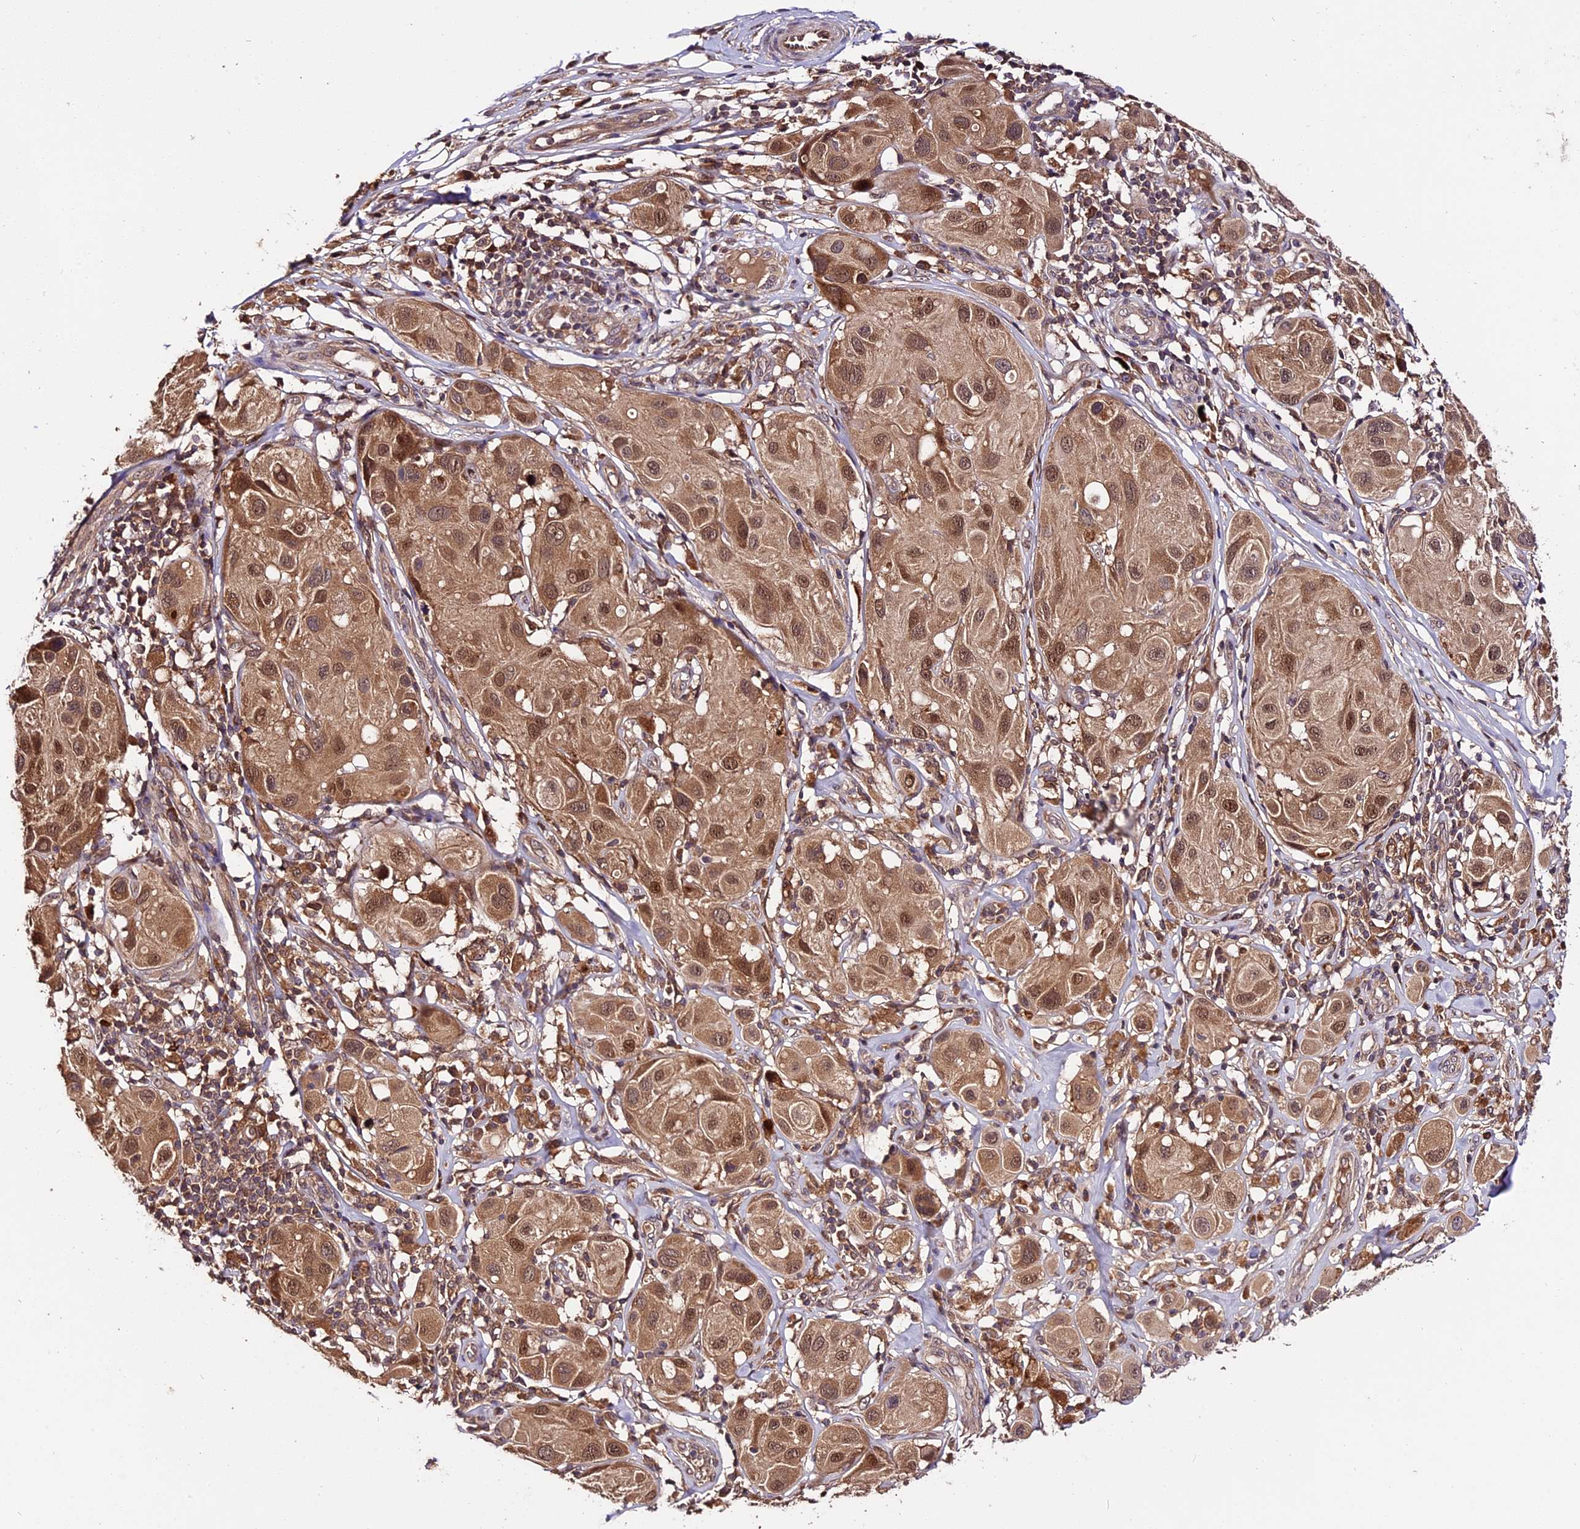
{"staining": {"intensity": "moderate", "quantity": ">75%", "location": "cytoplasmic/membranous,nuclear"}, "tissue": "melanoma", "cell_type": "Tumor cells", "image_type": "cancer", "snomed": [{"axis": "morphology", "description": "Malignant melanoma, Metastatic site"}, {"axis": "topography", "description": "Skin"}], "caption": "This is a micrograph of immunohistochemistry (IHC) staining of melanoma, which shows moderate positivity in the cytoplasmic/membranous and nuclear of tumor cells.", "gene": "TRMT1", "patient": {"sex": "male", "age": 41}}